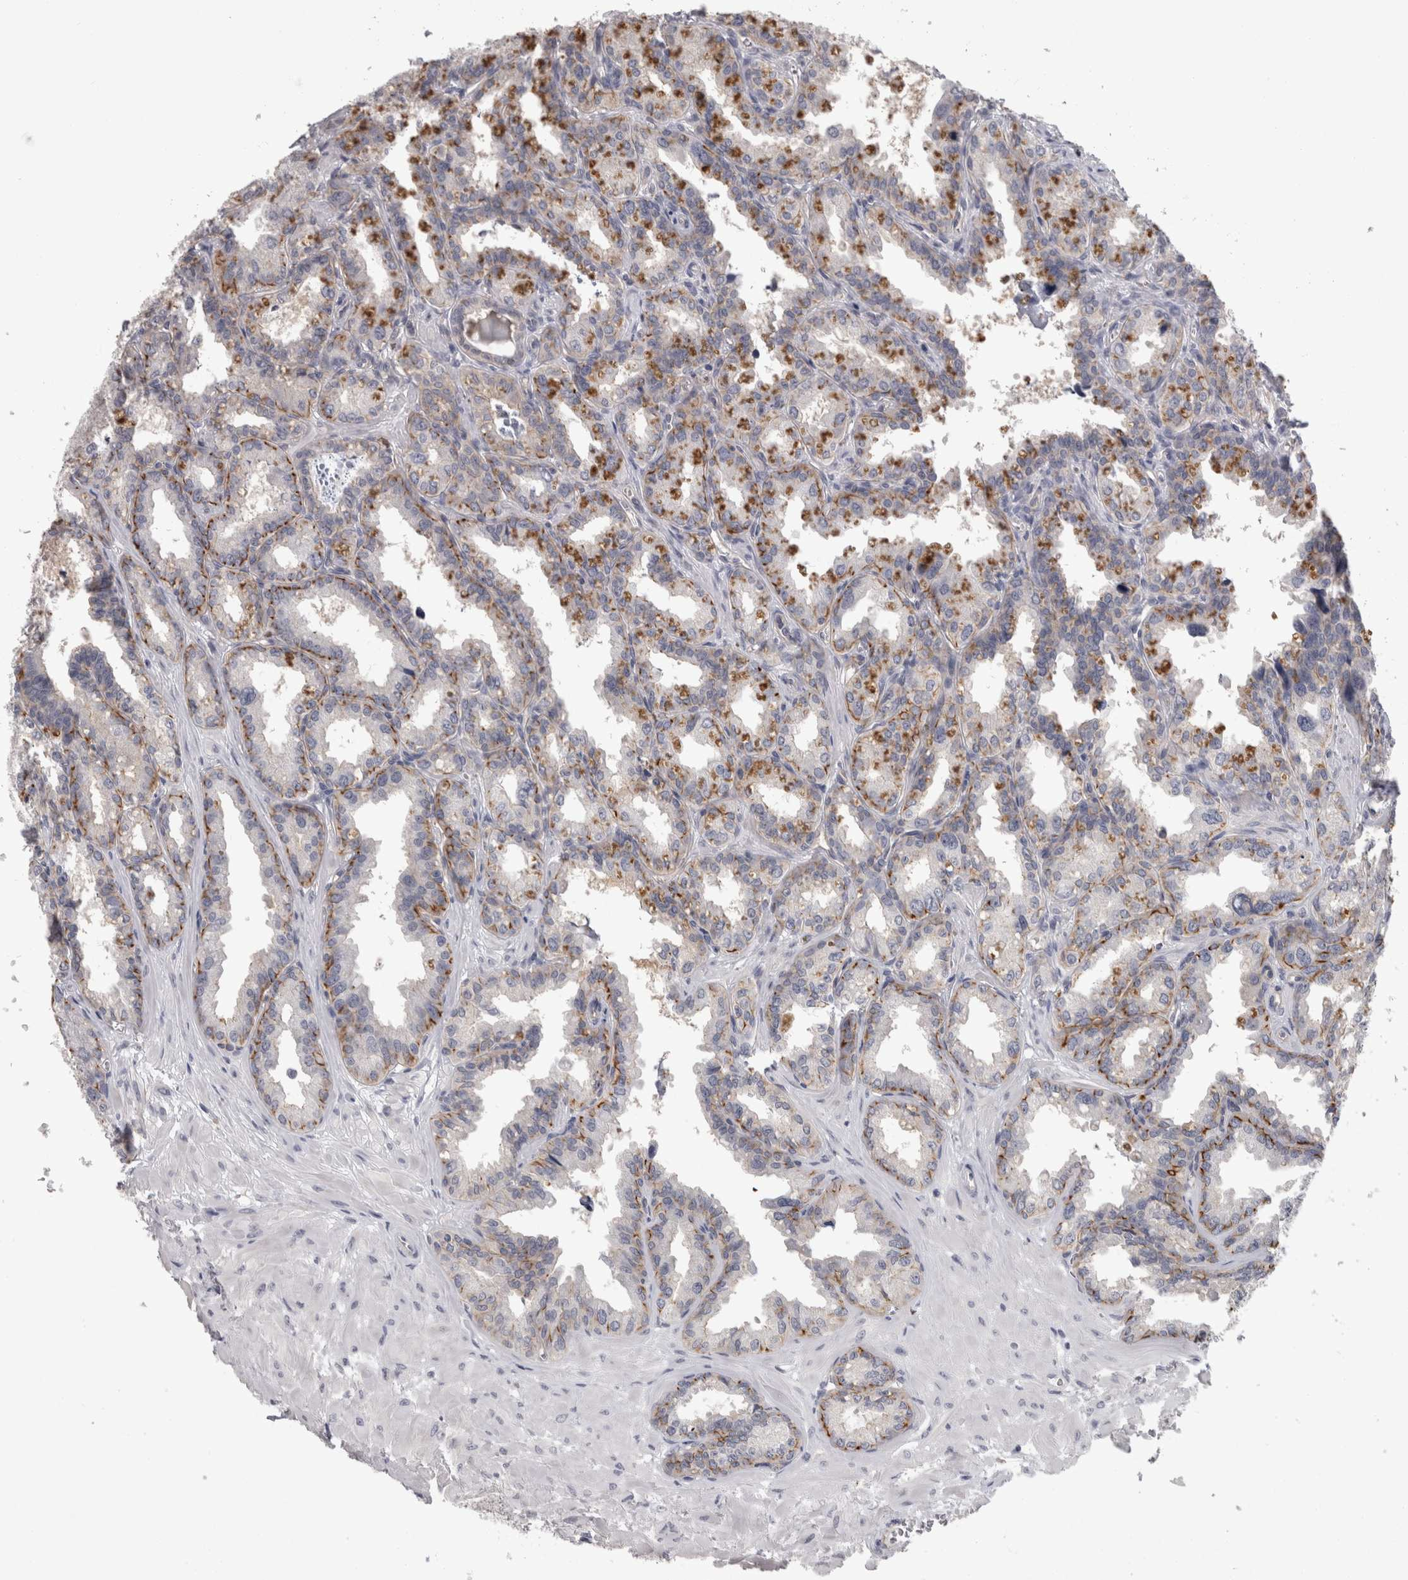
{"staining": {"intensity": "moderate", "quantity": "25%-75%", "location": "cytoplasmic/membranous"}, "tissue": "seminal vesicle", "cell_type": "Glandular cells", "image_type": "normal", "snomed": [{"axis": "morphology", "description": "Normal tissue, NOS"}, {"axis": "topography", "description": "Prostate"}, {"axis": "topography", "description": "Seminal veicle"}], "caption": "Moderate cytoplasmic/membranous staining is identified in approximately 25%-75% of glandular cells in unremarkable seminal vesicle. (Stains: DAB in brown, nuclei in blue, Microscopy: brightfield microscopy at high magnification).", "gene": "LYZL6", "patient": {"sex": "male", "age": 51}}